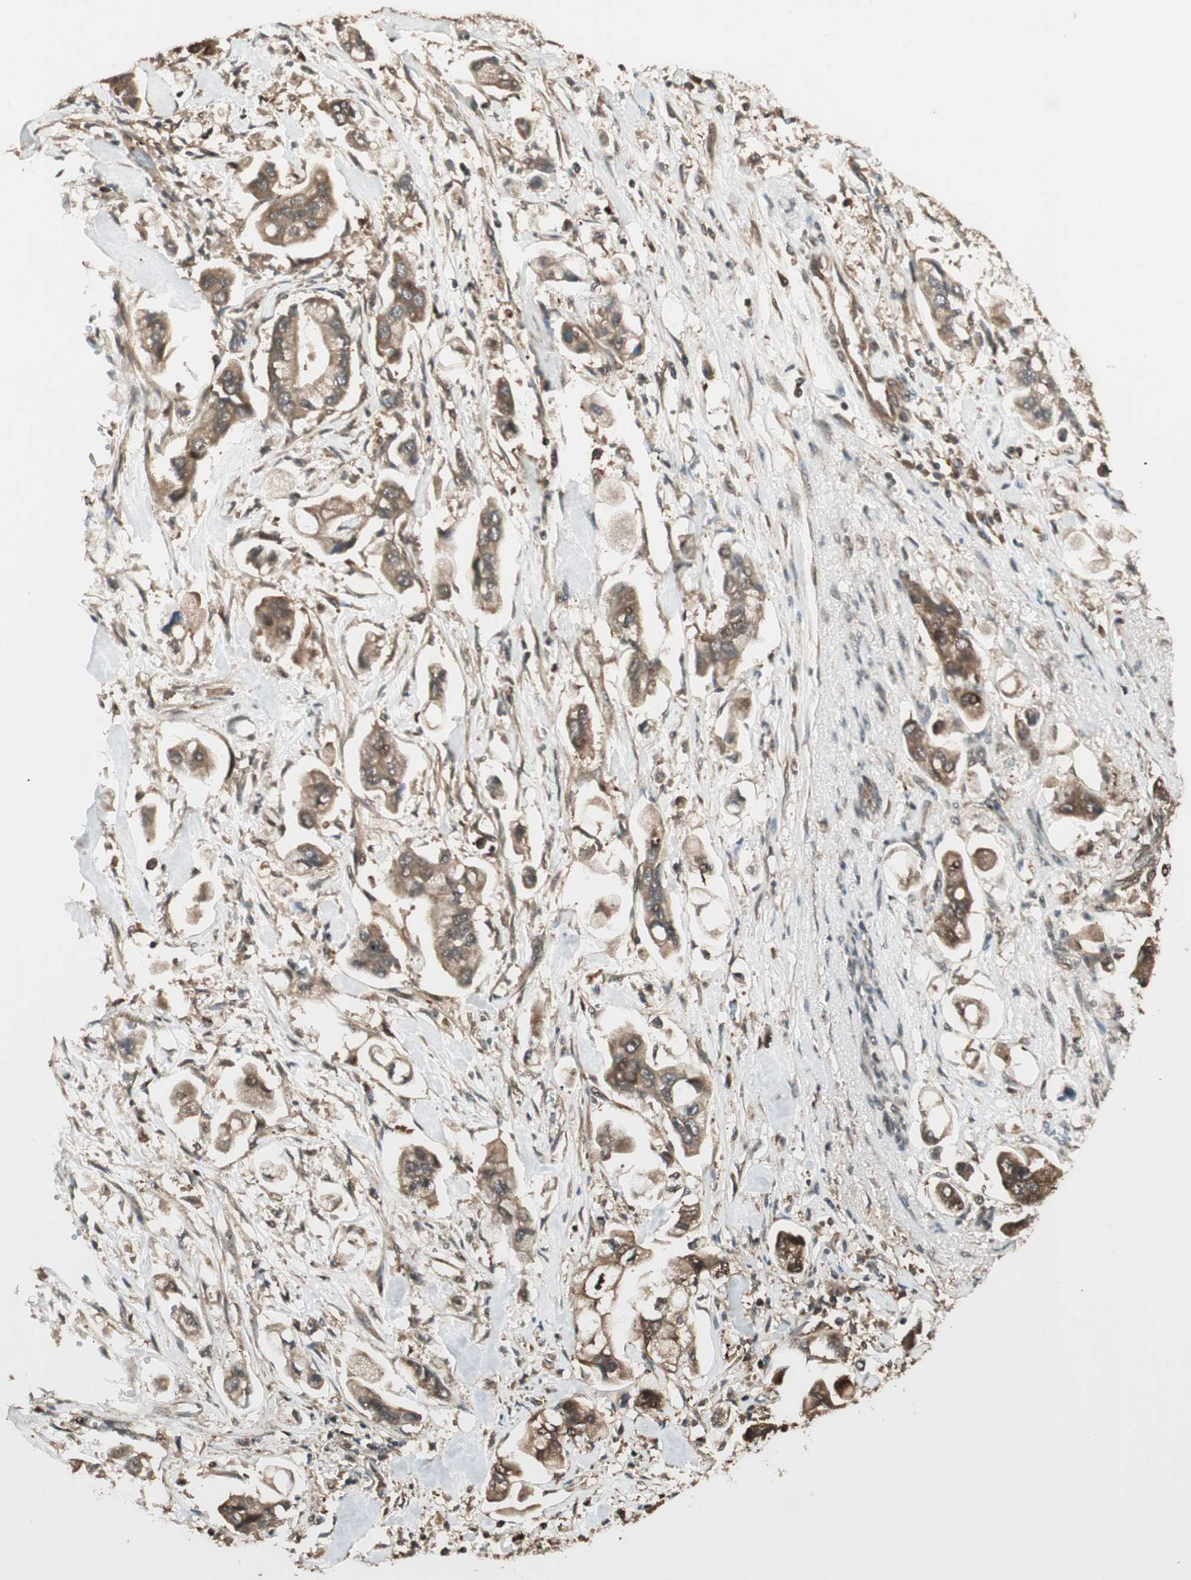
{"staining": {"intensity": "moderate", "quantity": ">75%", "location": "cytoplasmic/membranous"}, "tissue": "stomach cancer", "cell_type": "Tumor cells", "image_type": "cancer", "snomed": [{"axis": "morphology", "description": "Adenocarcinoma, NOS"}, {"axis": "topography", "description": "Stomach"}], "caption": "A high-resolution micrograph shows IHC staining of stomach adenocarcinoma, which shows moderate cytoplasmic/membranous positivity in about >75% of tumor cells.", "gene": "CNOT4", "patient": {"sex": "male", "age": 62}}